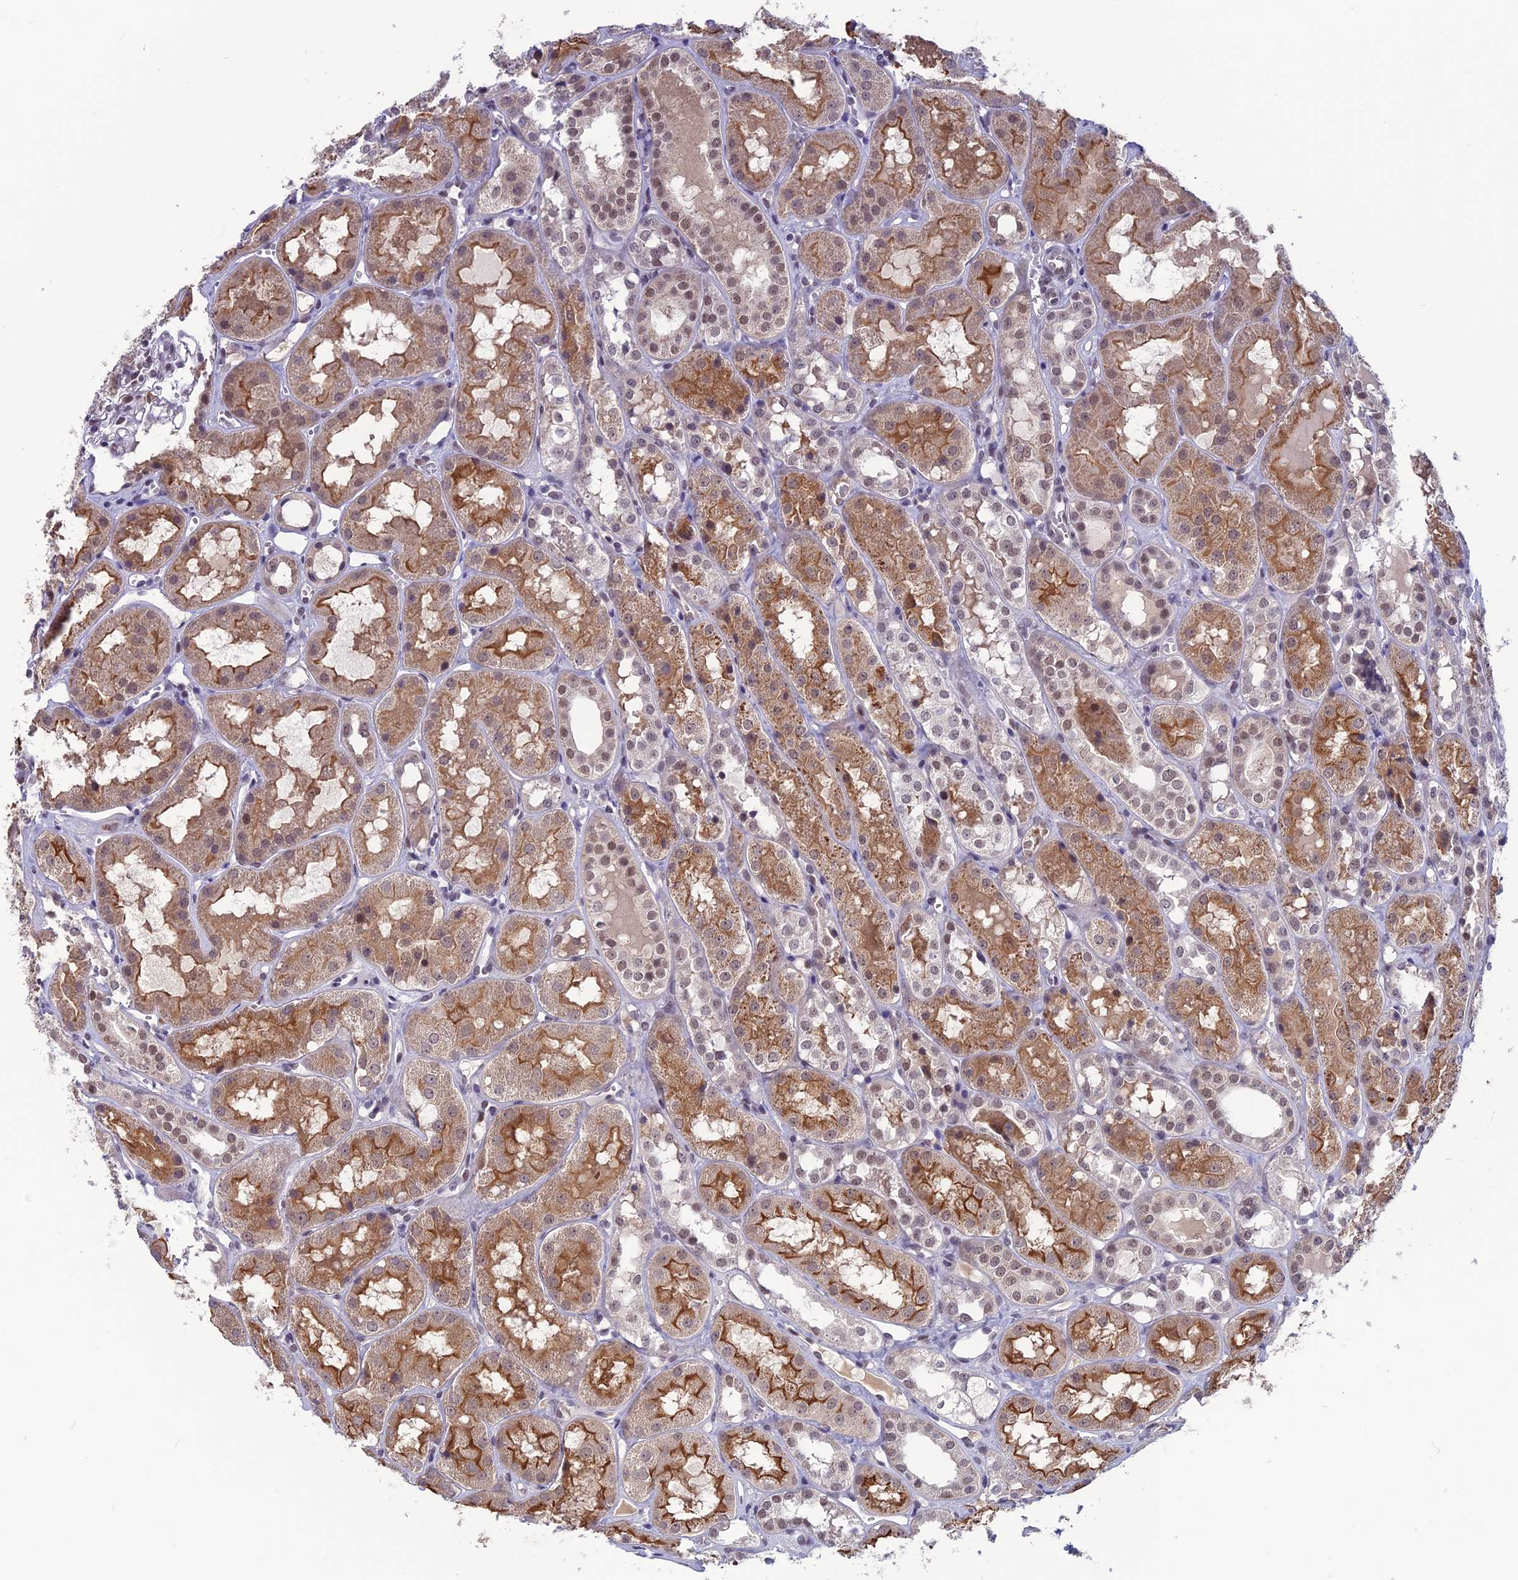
{"staining": {"intensity": "negative", "quantity": "none", "location": "none"}, "tissue": "kidney", "cell_type": "Cells in glomeruli", "image_type": "normal", "snomed": [{"axis": "morphology", "description": "Normal tissue, NOS"}, {"axis": "topography", "description": "Kidney"}], "caption": "The histopathology image displays no staining of cells in glomeruli in benign kidney.", "gene": "FKBPL", "patient": {"sex": "male", "age": 16}}